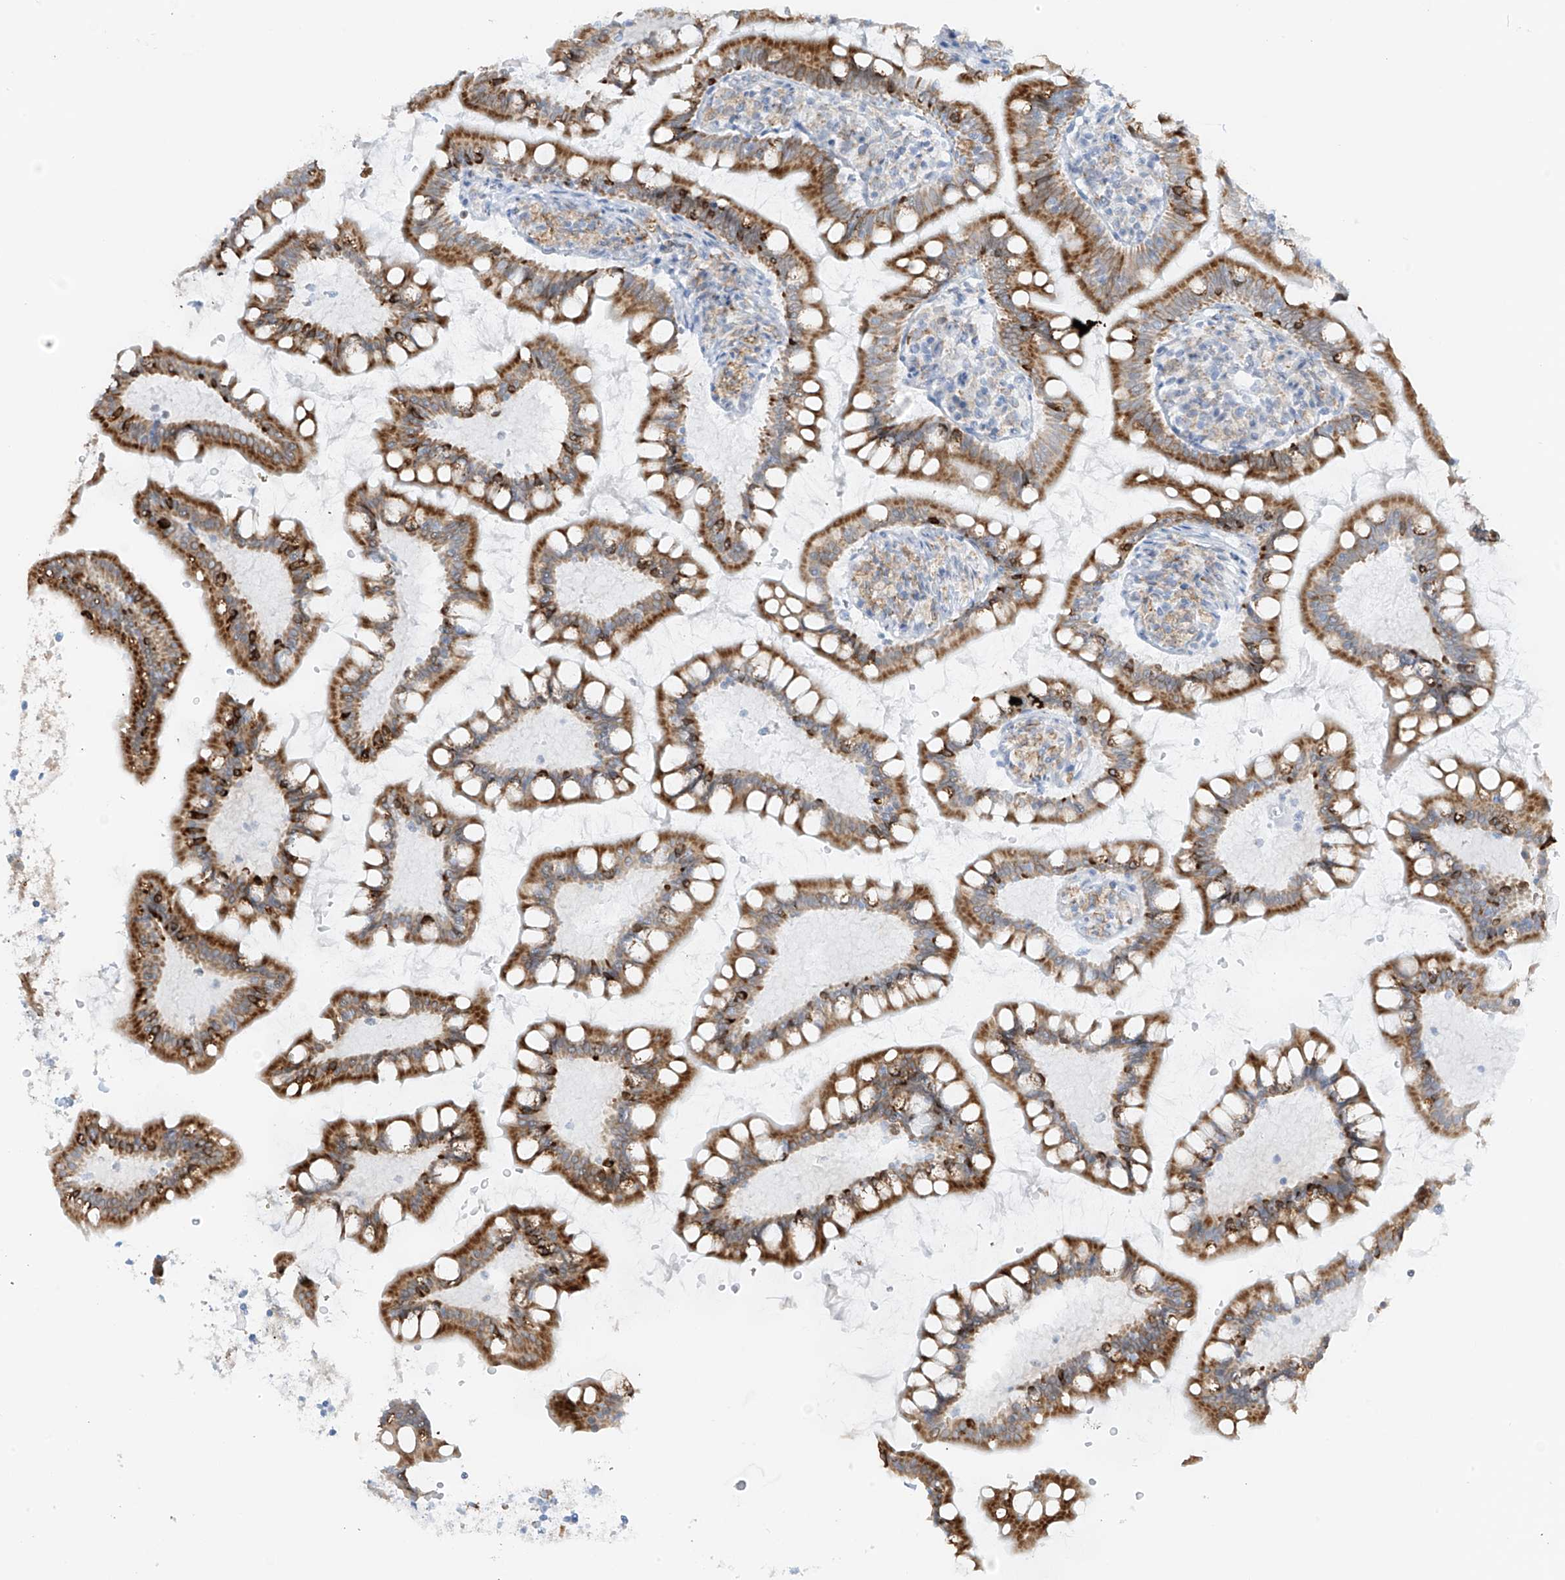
{"staining": {"intensity": "strong", "quantity": ">75%", "location": "cytoplasmic/membranous"}, "tissue": "small intestine", "cell_type": "Glandular cells", "image_type": "normal", "snomed": [{"axis": "morphology", "description": "Normal tissue, NOS"}, {"axis": "topography", "description": "Small intestine"}], "caption": "Immunohistochemistry (IHC) (DAB (3,3'-diaminobenzidine)) staining of unremarkable small intestine demonstrates strong cytoplasmic/membranous protein expression in approximately >75% of glandular cells.", "gene": "LRRC59", "patient": {"sex": "male", "age": 7}}